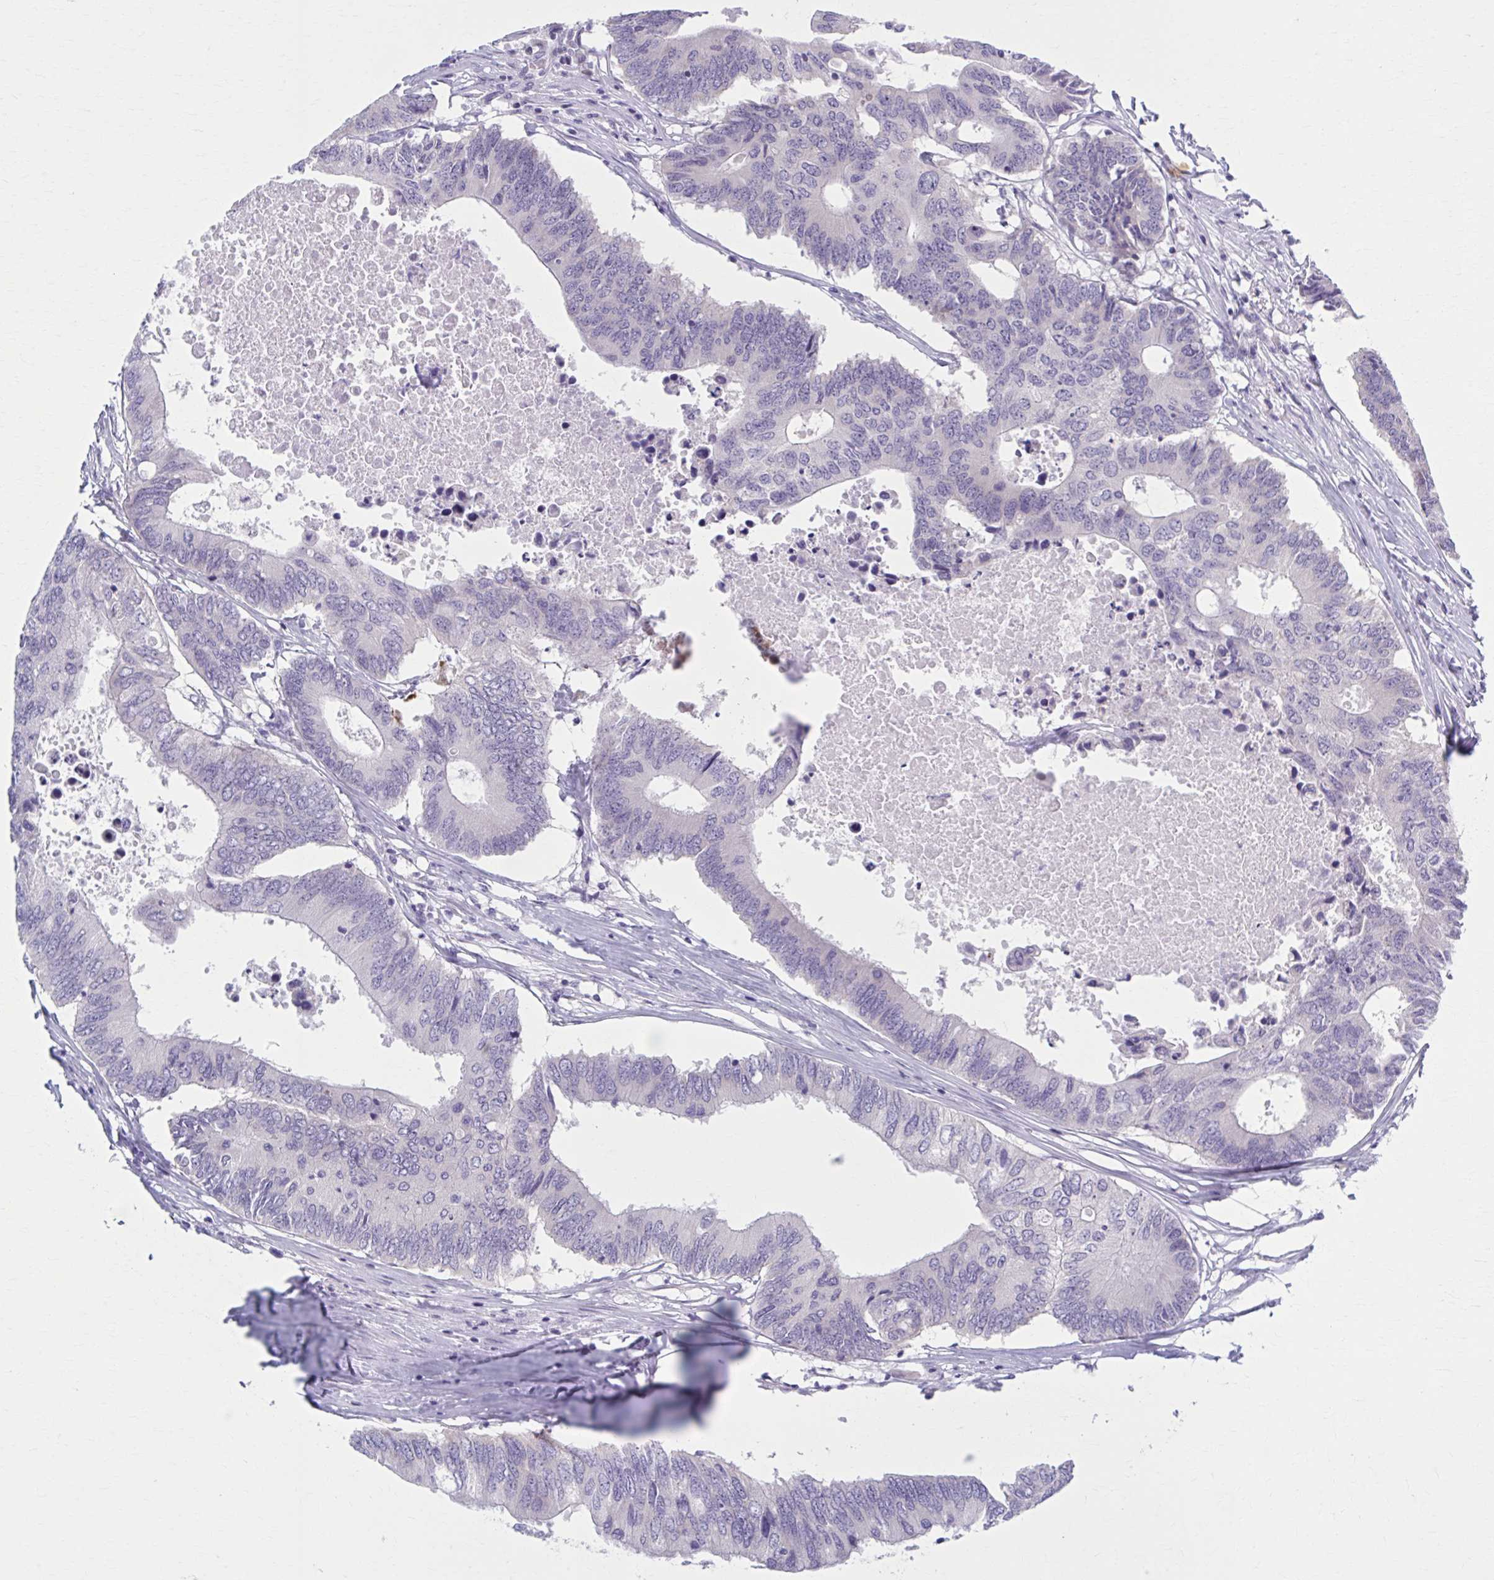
{"staining": {"intensity": "negative", "quantity": "none", "location": "none"}, "tissue": "colorectal cancer", "cell_type": "Tumor cells", "image_type": "cancer", "snomed": [{"axis": "morphology", "description": "Adenocarcinoma, NOS"}, {"axis": "topography", "description": "Colon"}], "caption": "IHC image of neoplastic tissue: adenocarcinoma (colorectal) stained with DAB (3,3'-diaminobenzidine) shows no significant protein staining in tumor cells.", "gene": "CCDC105", "patient": {"sex": "male", "age": 71}}